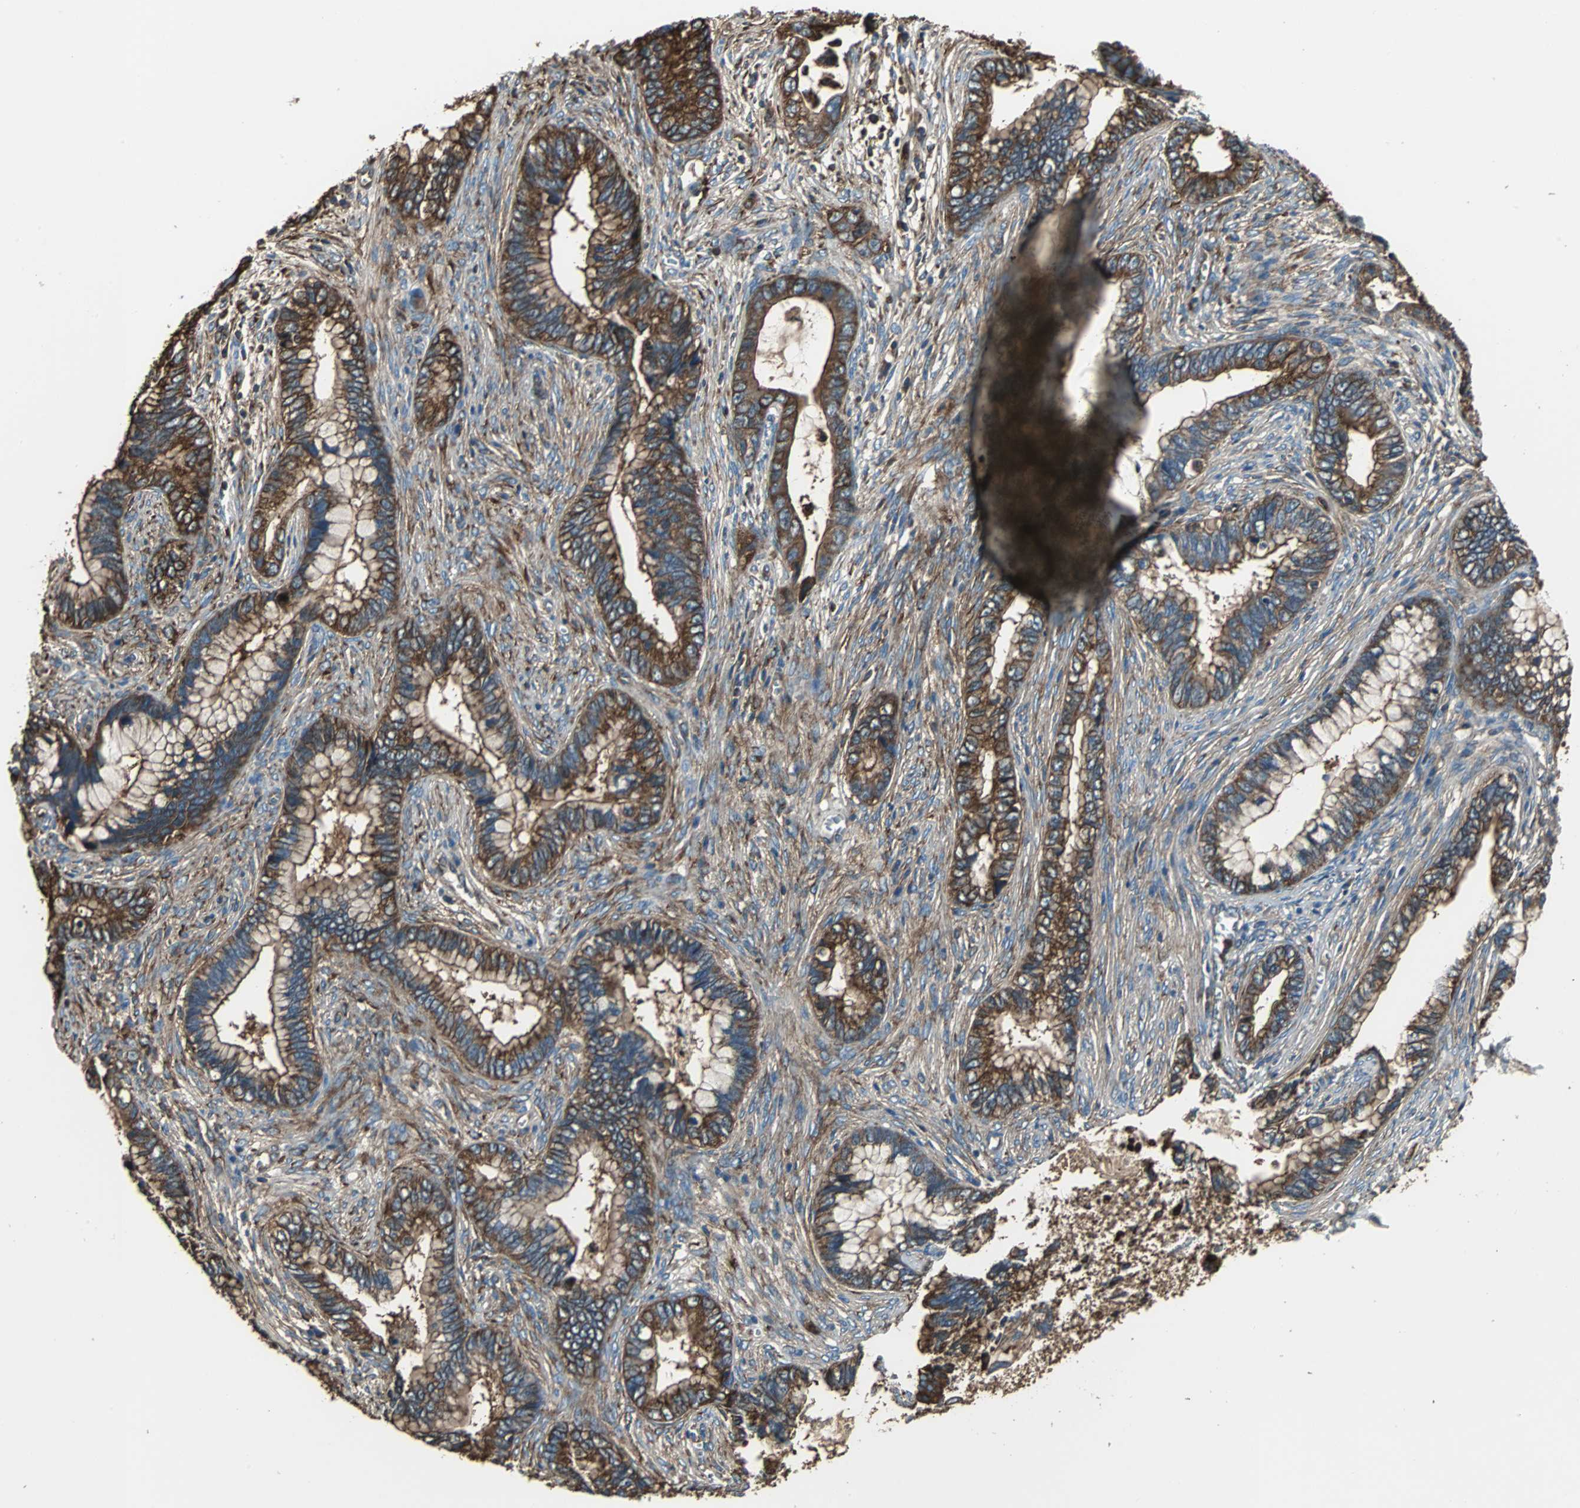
{"staining": {"intensity": "strong", "quantity": ">75%", "location": "cytoplasmic/membranous"}, "tissue": "cervical cancer", "cell_type": "Tumor cells", "image_type": "cancer", "snomed": [{"axis": "morphology", "description": "Adenocarcinoma, NOS"}, {"axis": "topography", "description": "Cervix"}], "caption": "IHC (DAB (3,3'-diaminobenzidine)) staining of human cervical cancer (adenocarcinoma) demonstrates strong cytoplasmic/membranous protein expression in about >75% of tumor cells. (brown staining indicates protein expression, while blue staining denotes nuclei).", "gene": "ACTN1", "patient": {"sex": "female", "age": 44}}